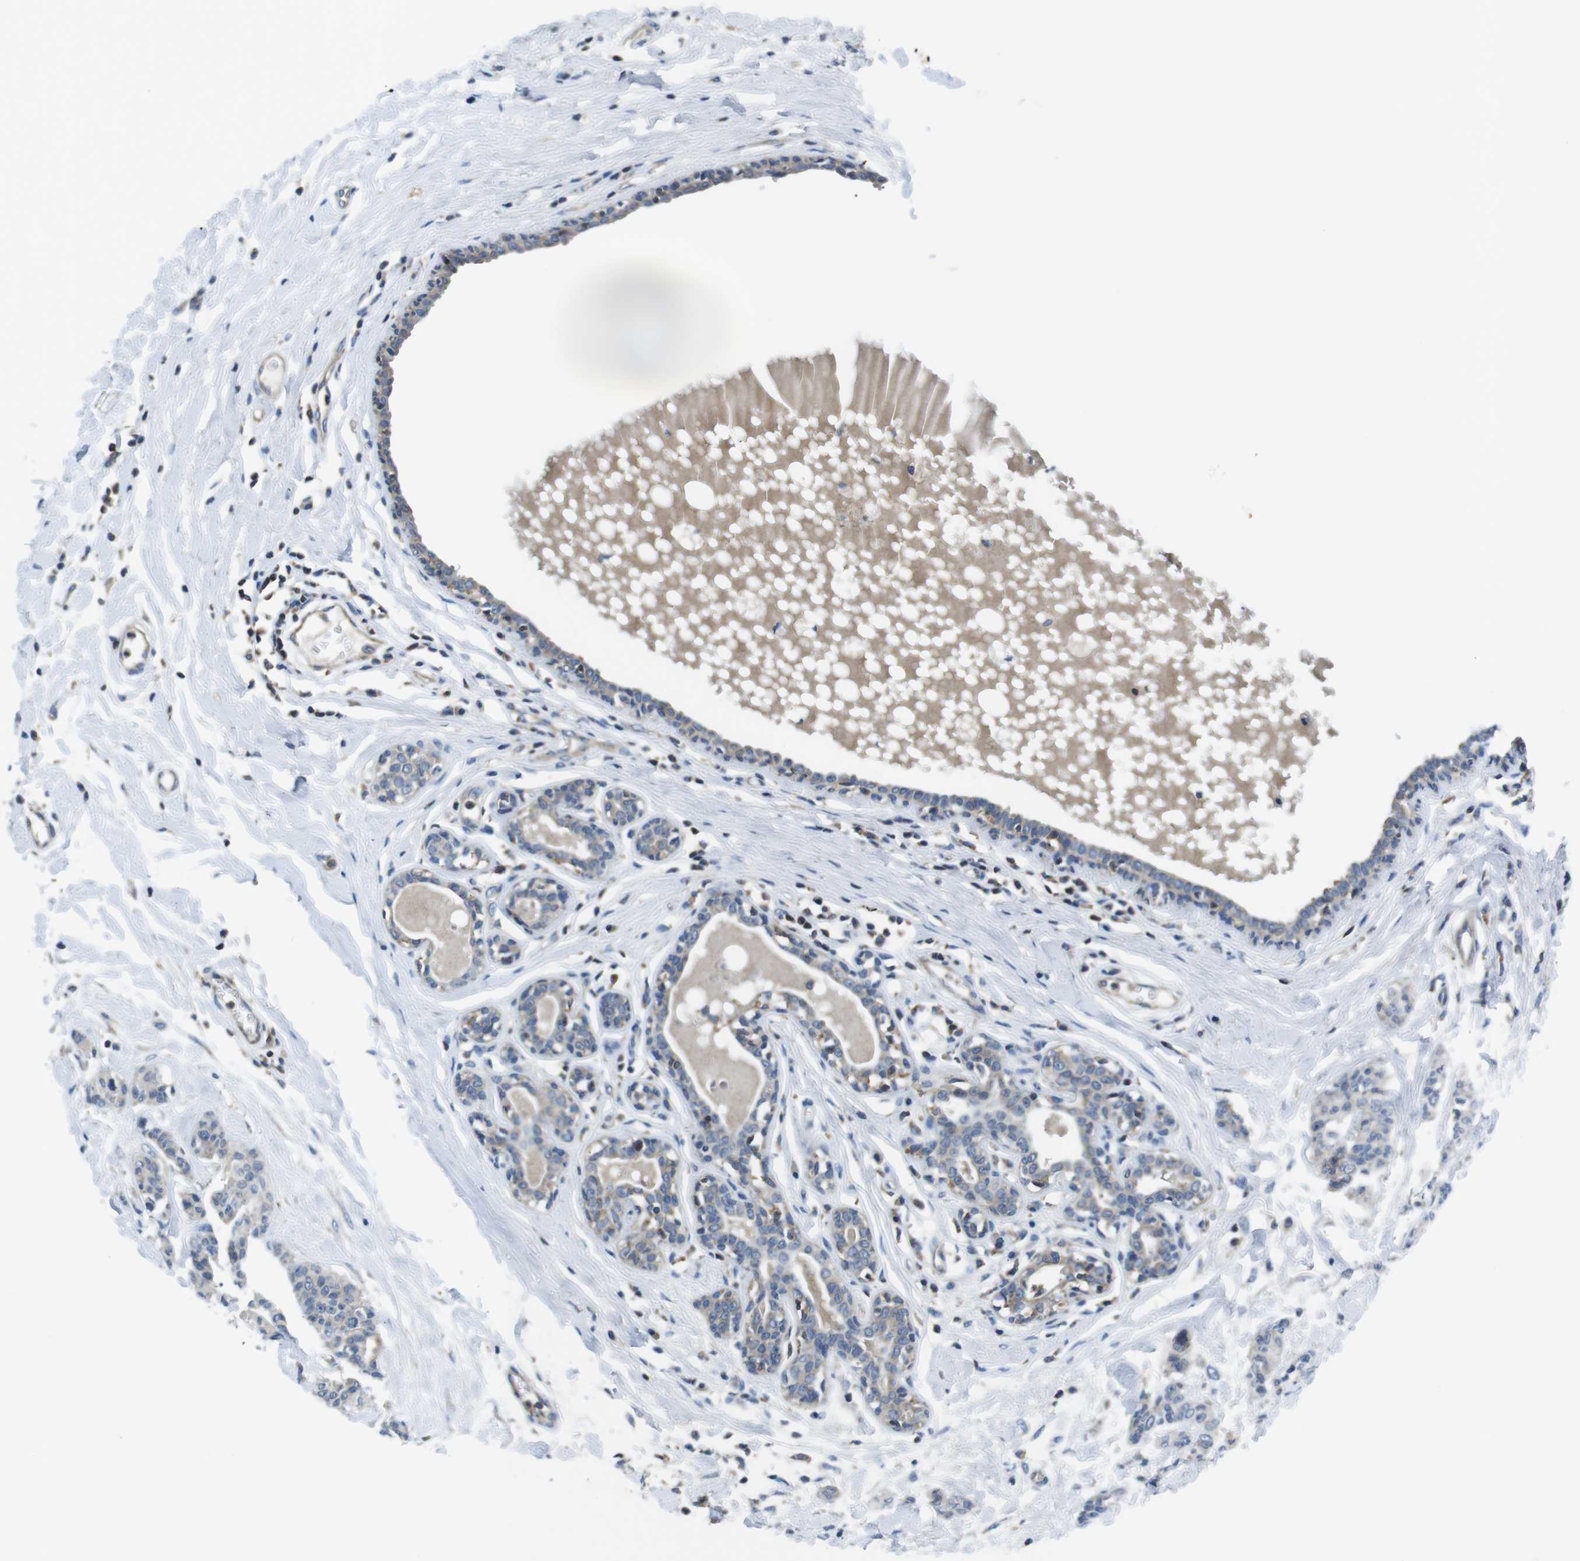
{"staining": {"intensity": "negative", "quantity": "none", "location": "none"}, "tissue": "breast cancer", "cell_type": "Tumor cells", "image_type": "cancer", "snomed": [{"axis": "morphology", "description": "Normal tissue, NOS"}, {"axis": "morphology", "description": "Duct carcinoma"}, {"axis": "topography", "description": "Breast"}], "caption": "Breast cancer (infiltrating ductal carcinoma) was stained to show a protein in brown. There is no significant staining in tumor cells.", "gene": "PIK3CD", "patient": {"sex": "female", "age": 40}}